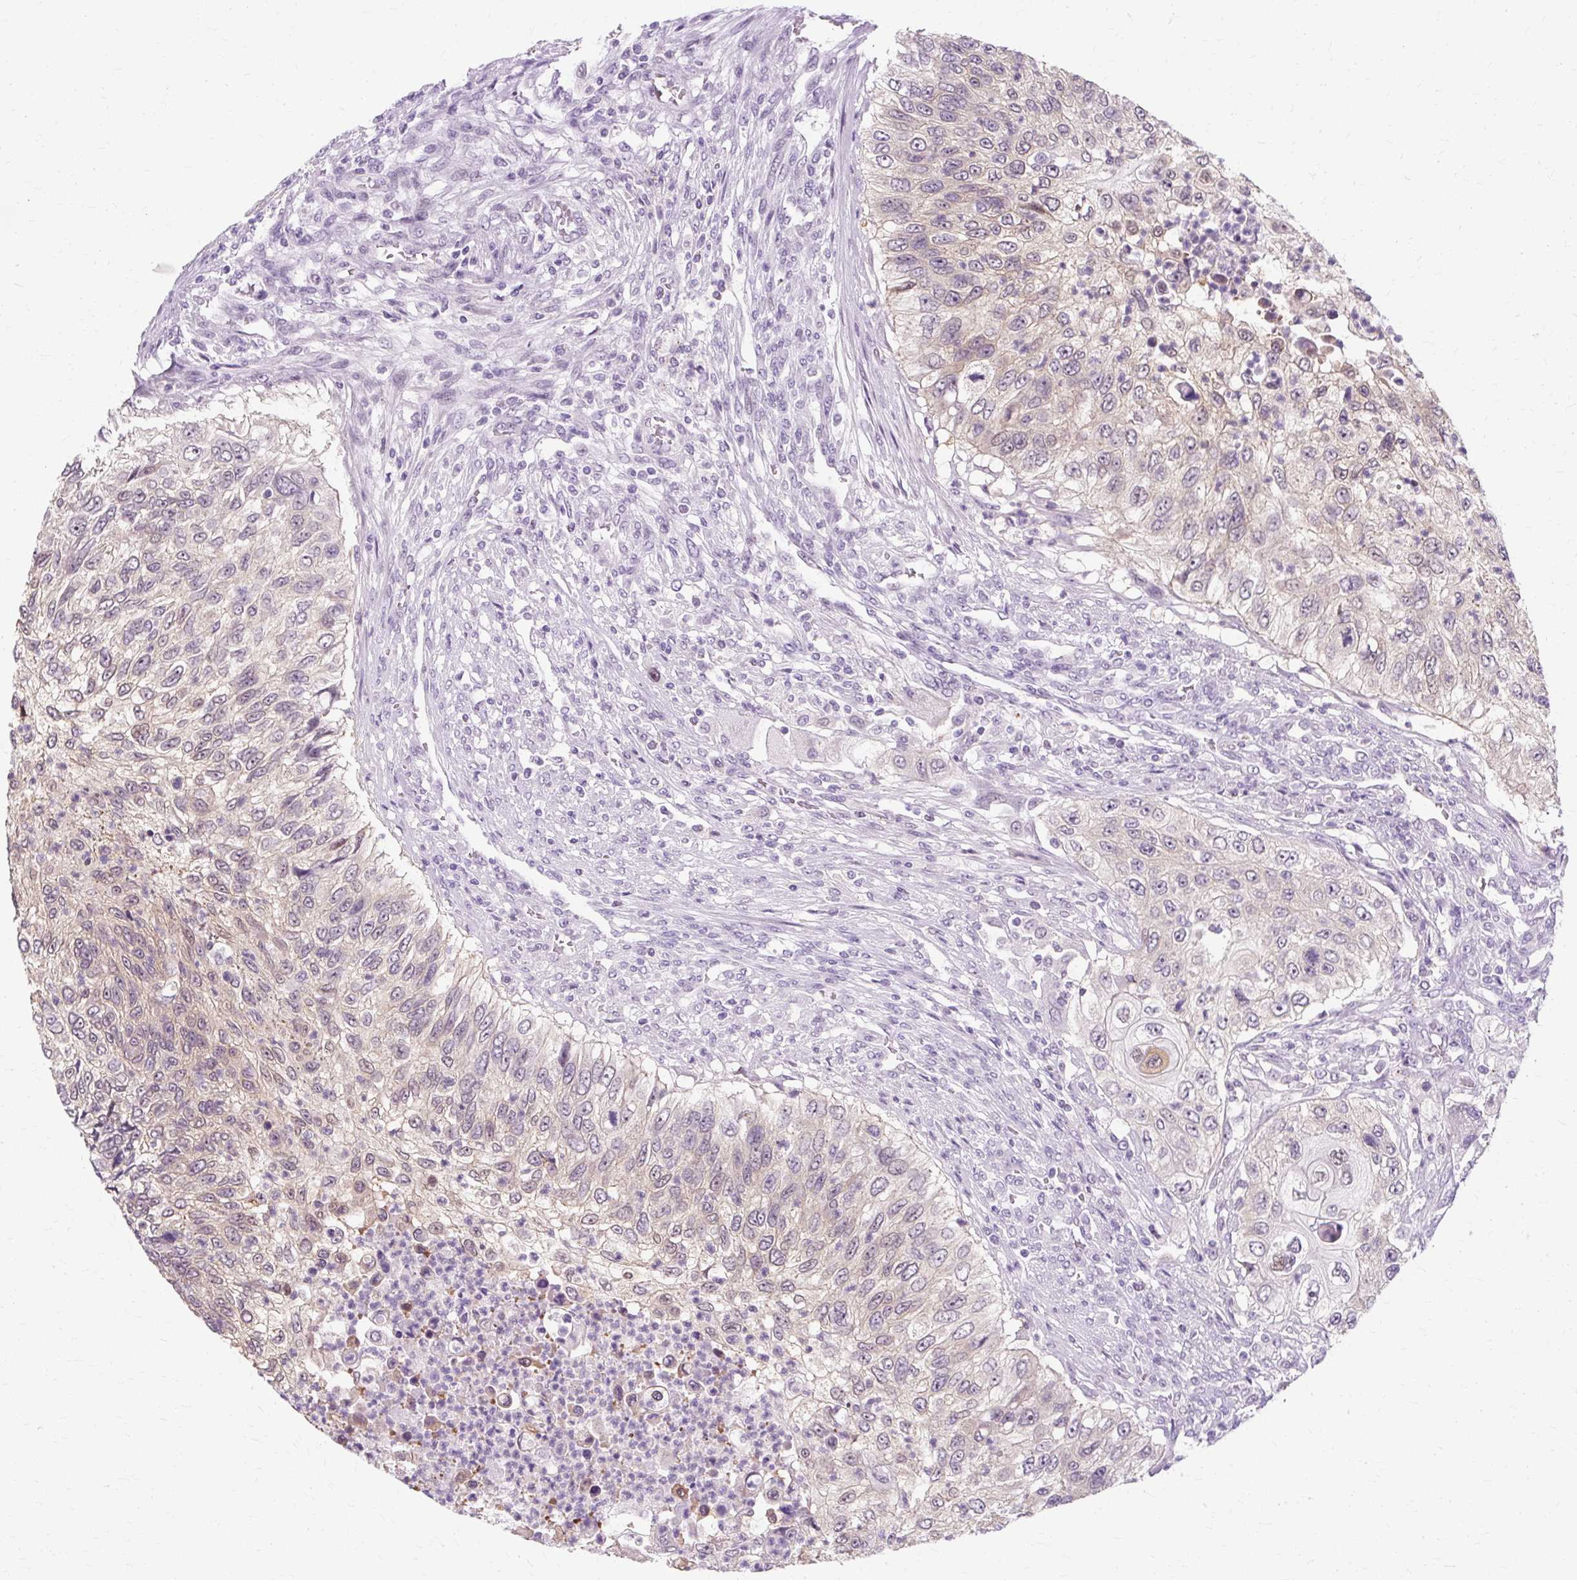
{"staining": {"intensity": "weak", "quantity": "25%-75%", "location": "cytoplasmic/membranous"}, "tissue": "urothelial cancer", "cell_type": "Tumor cells", "image_type": "cancer", "snomed": [{"axis": "morphology", "description": "Urothelial carcinoma, High grade"}, {"axis": "topography", "description": "Urinary bladder"}], "caption": "Urothelial carcinoma (high-grade) stained with a protein marker displays weak staining in tumor cells.", "gene": "RYBP", "patient": {"sex": "female", "age": 60}}